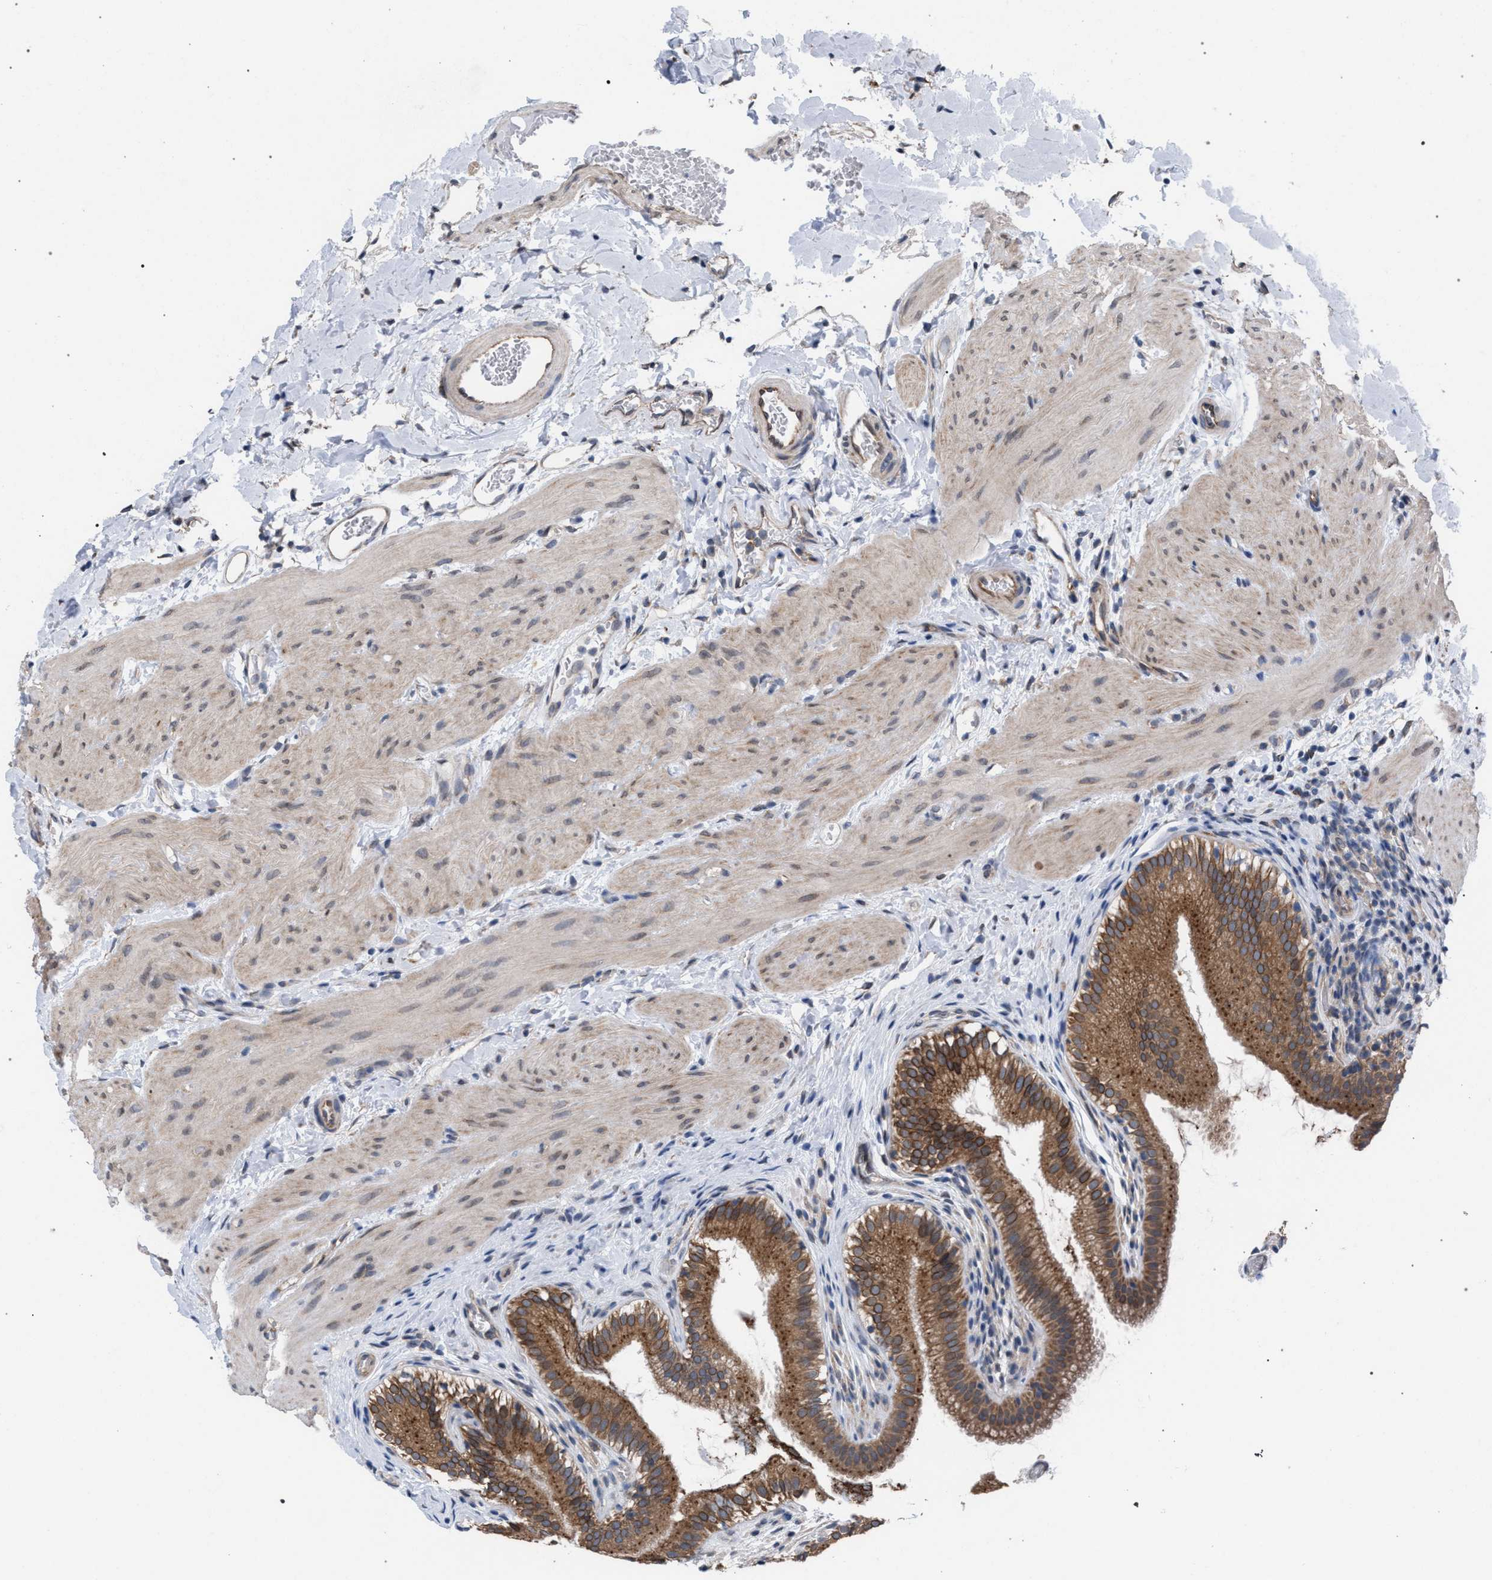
{"staining": {"intensity": "moderate", "quantity": ">75%", "location": "cytoplasmic/membranous"}, "tissue": "gallbladder", "cell_type": "Glandular cells", "image_type": "normal", "snomed": [{"axis": "morphology", "description": "Normal tissue, NOS"}, {"axis": "topography", "description": "Gallbladder"}], "caption": "Gallbladder stained with immunohistochemistry shows moderate cytoplasmic/membranous staining in about >75% of glandular cells.", "gene": "ARPC5L", "patient": {"sex": "female", "age": 26}}